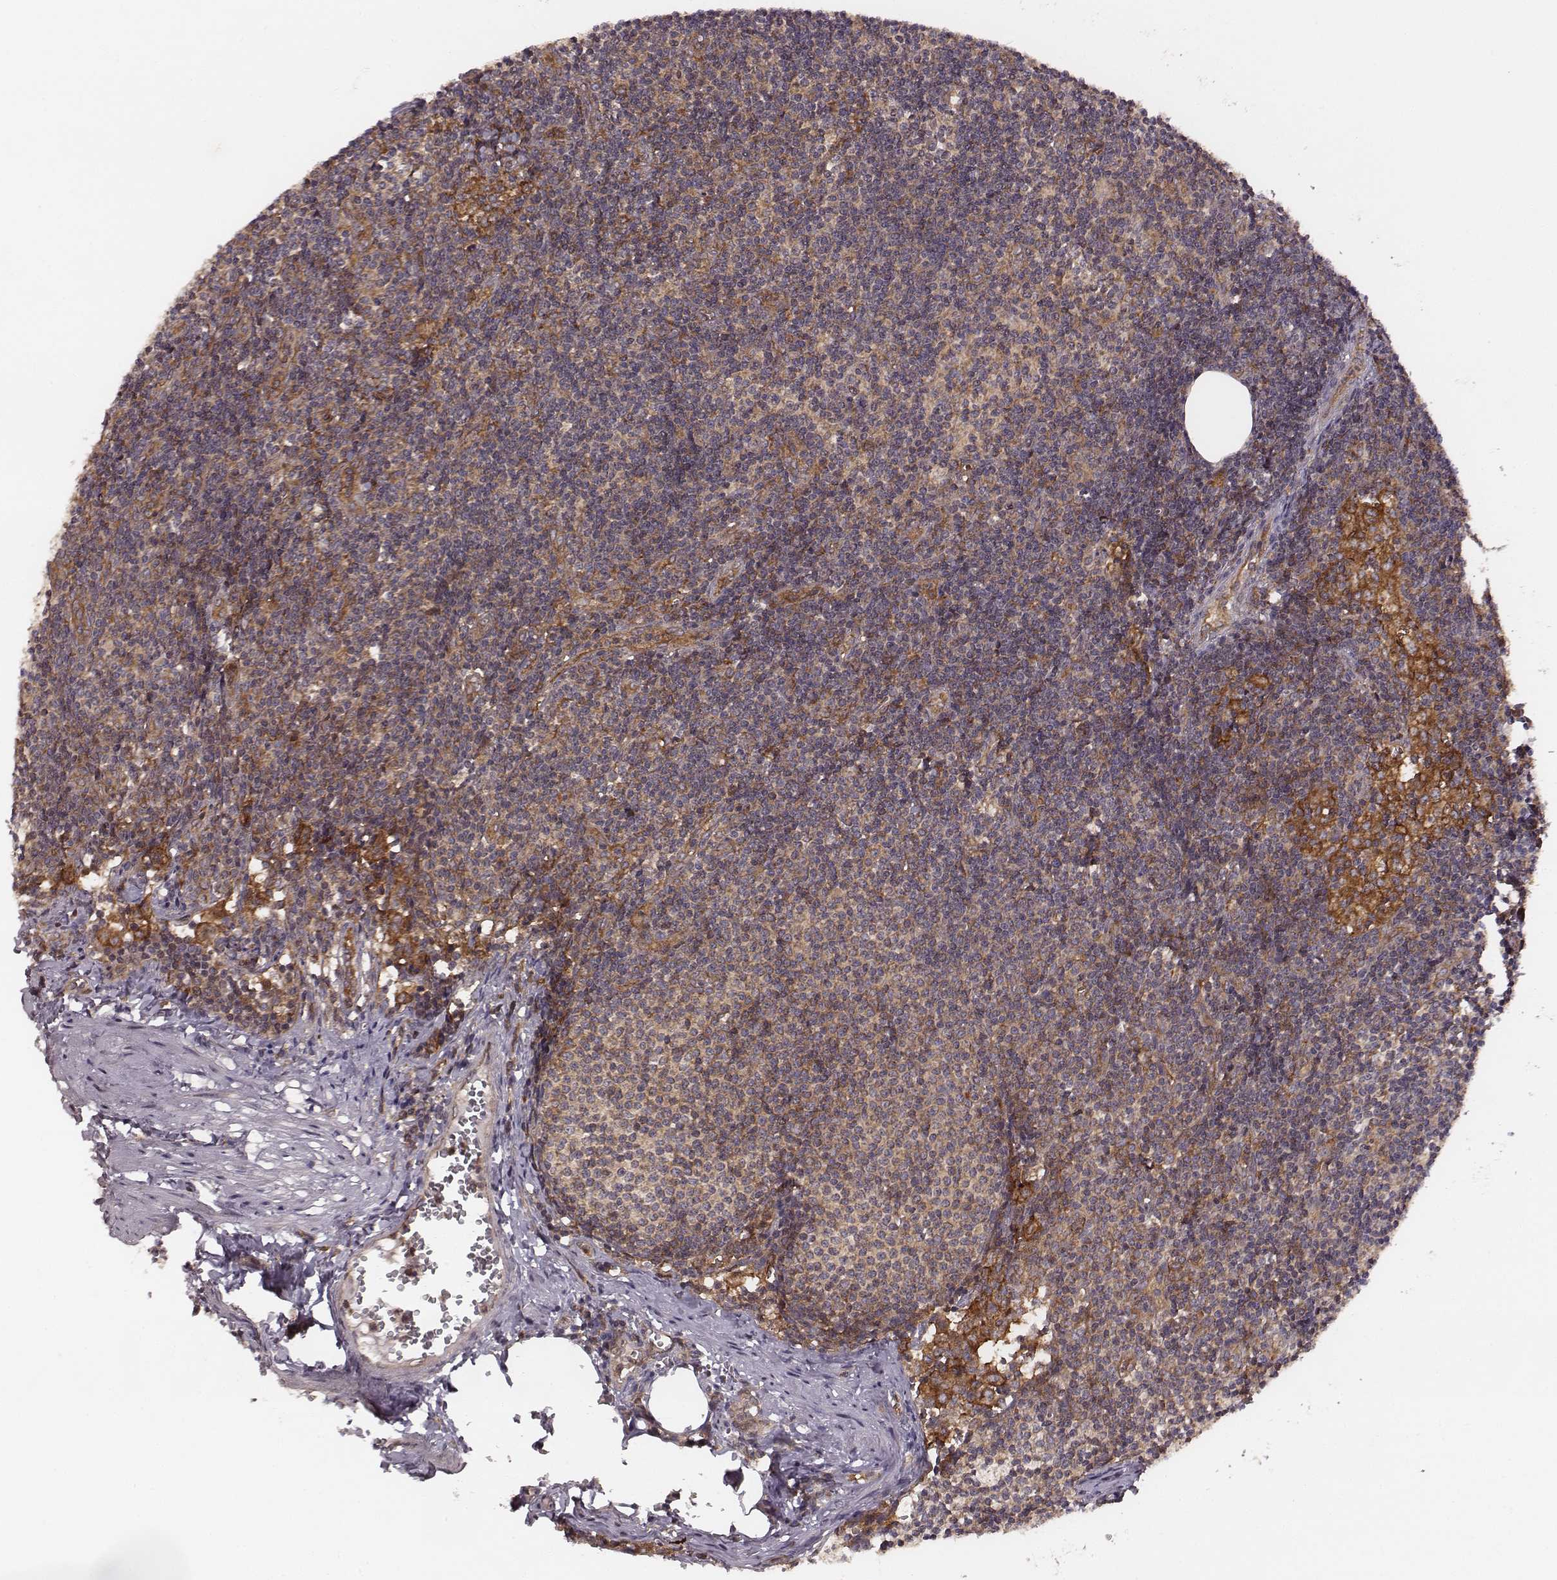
{"staining": {"intensity": "moderate", "quantity": ">75%", "location": "cytoplasmic/membranous"}, "tissue": "lymph node", "cell_type": "Germinal center cells", "image_type": "normal", "snomed": [{"axis": "morphology", "description": "Normal tissue, NOS"}, {"axis": "topography", "description": "Lymph node"}], "caption": "DAB immunohistochemical staining of benign lymph node reveals moderate cytoplasmic/membranous protein staining in about >75% of germinal center cells.", "gene": "VPS26A", "patient": {"sex": "female", "age": 50}}